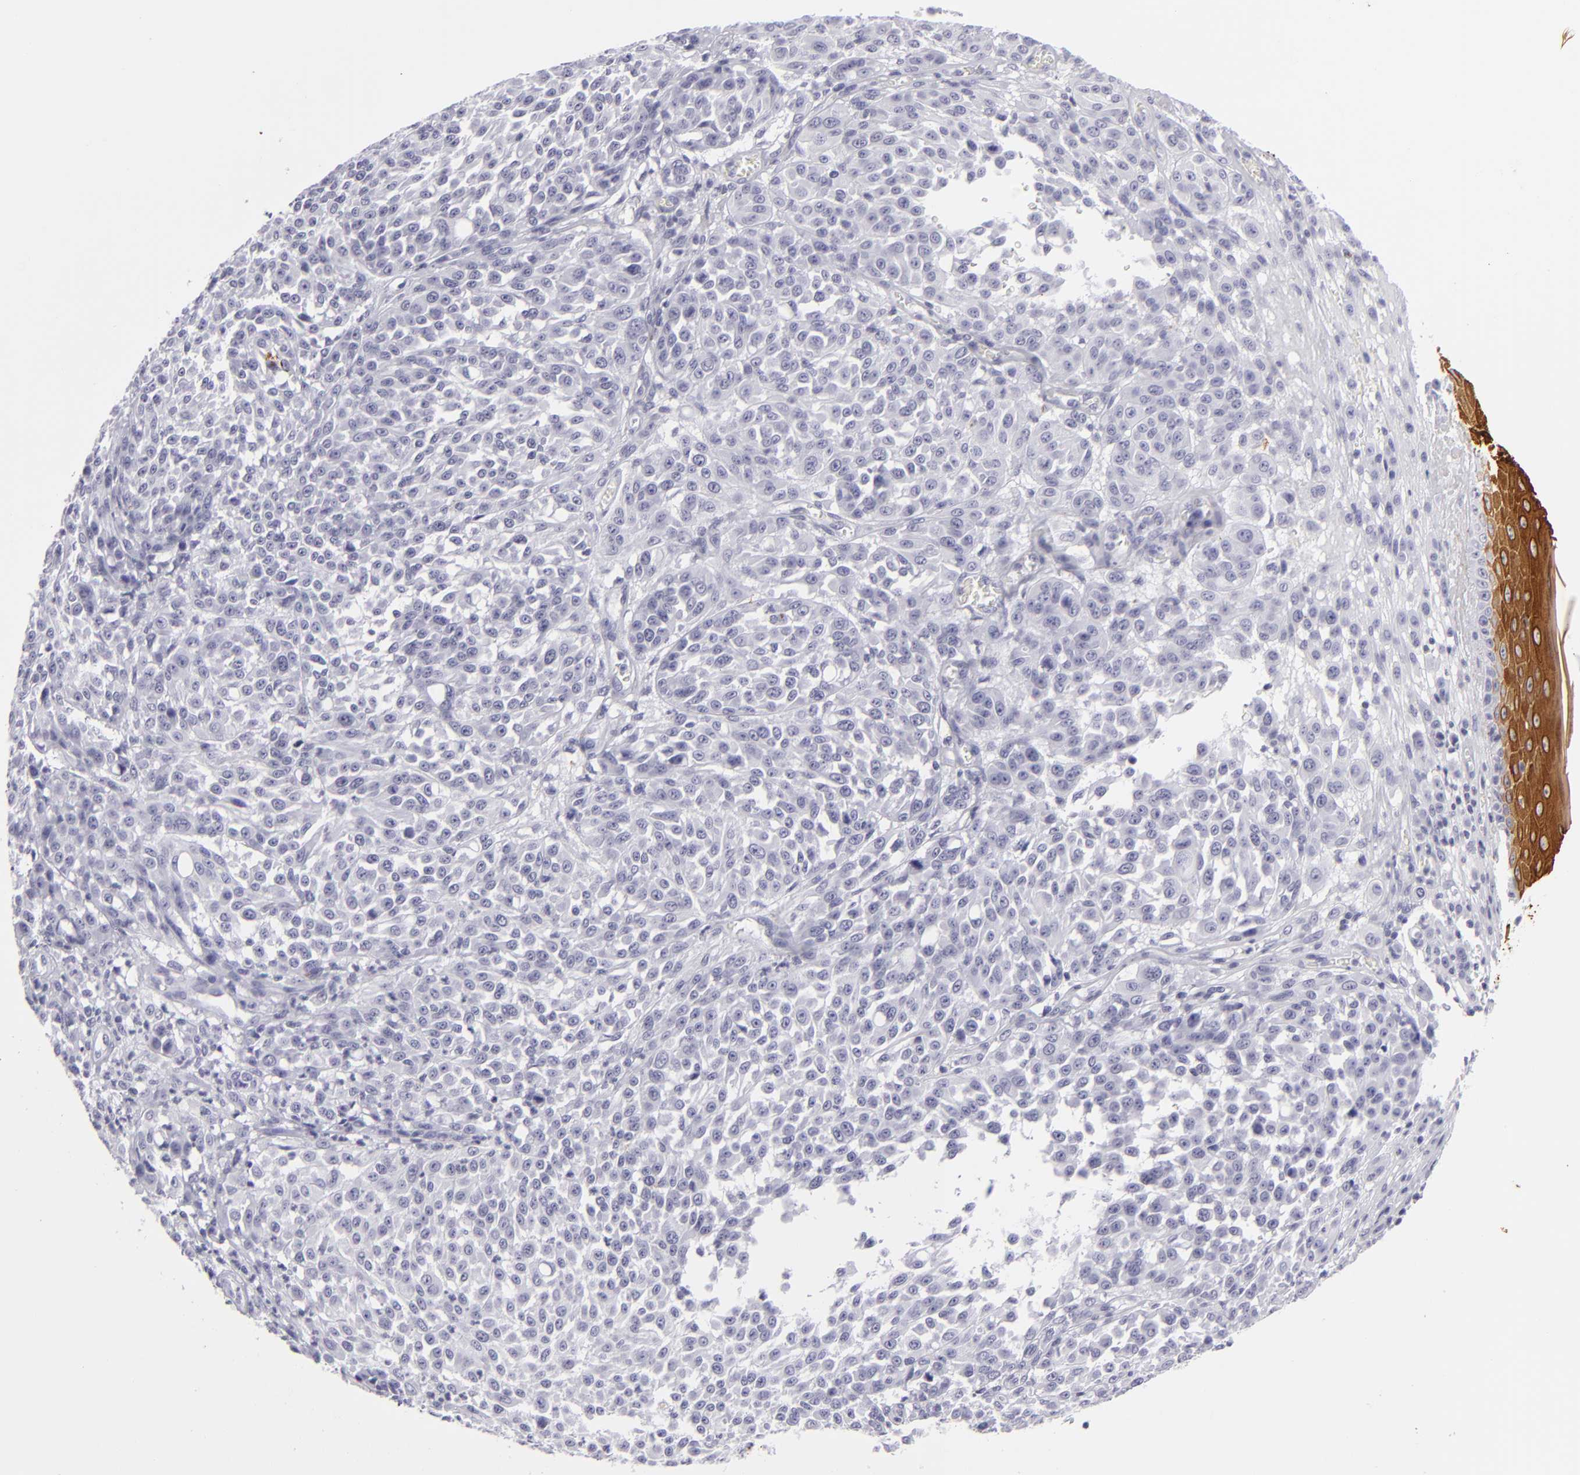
{"staining": {"intensity": "negative", "quantity": "none", "location": "none"}, "tissue": "melanoma", "cell_type": "Tumor cells", "image_type": "cancer", "snomed": [{"axis": "morphology", "description": "Malignant melanoma, NOS"}, {"axis": "topography", "description": "Skin"}], "caption": "IHC image of neoplastic tissue: melanoma stained with DAB shows no significant protein staining in tumor cells.", "gene": "KRT1", "patient": {"sex": "female", "age": 49}}